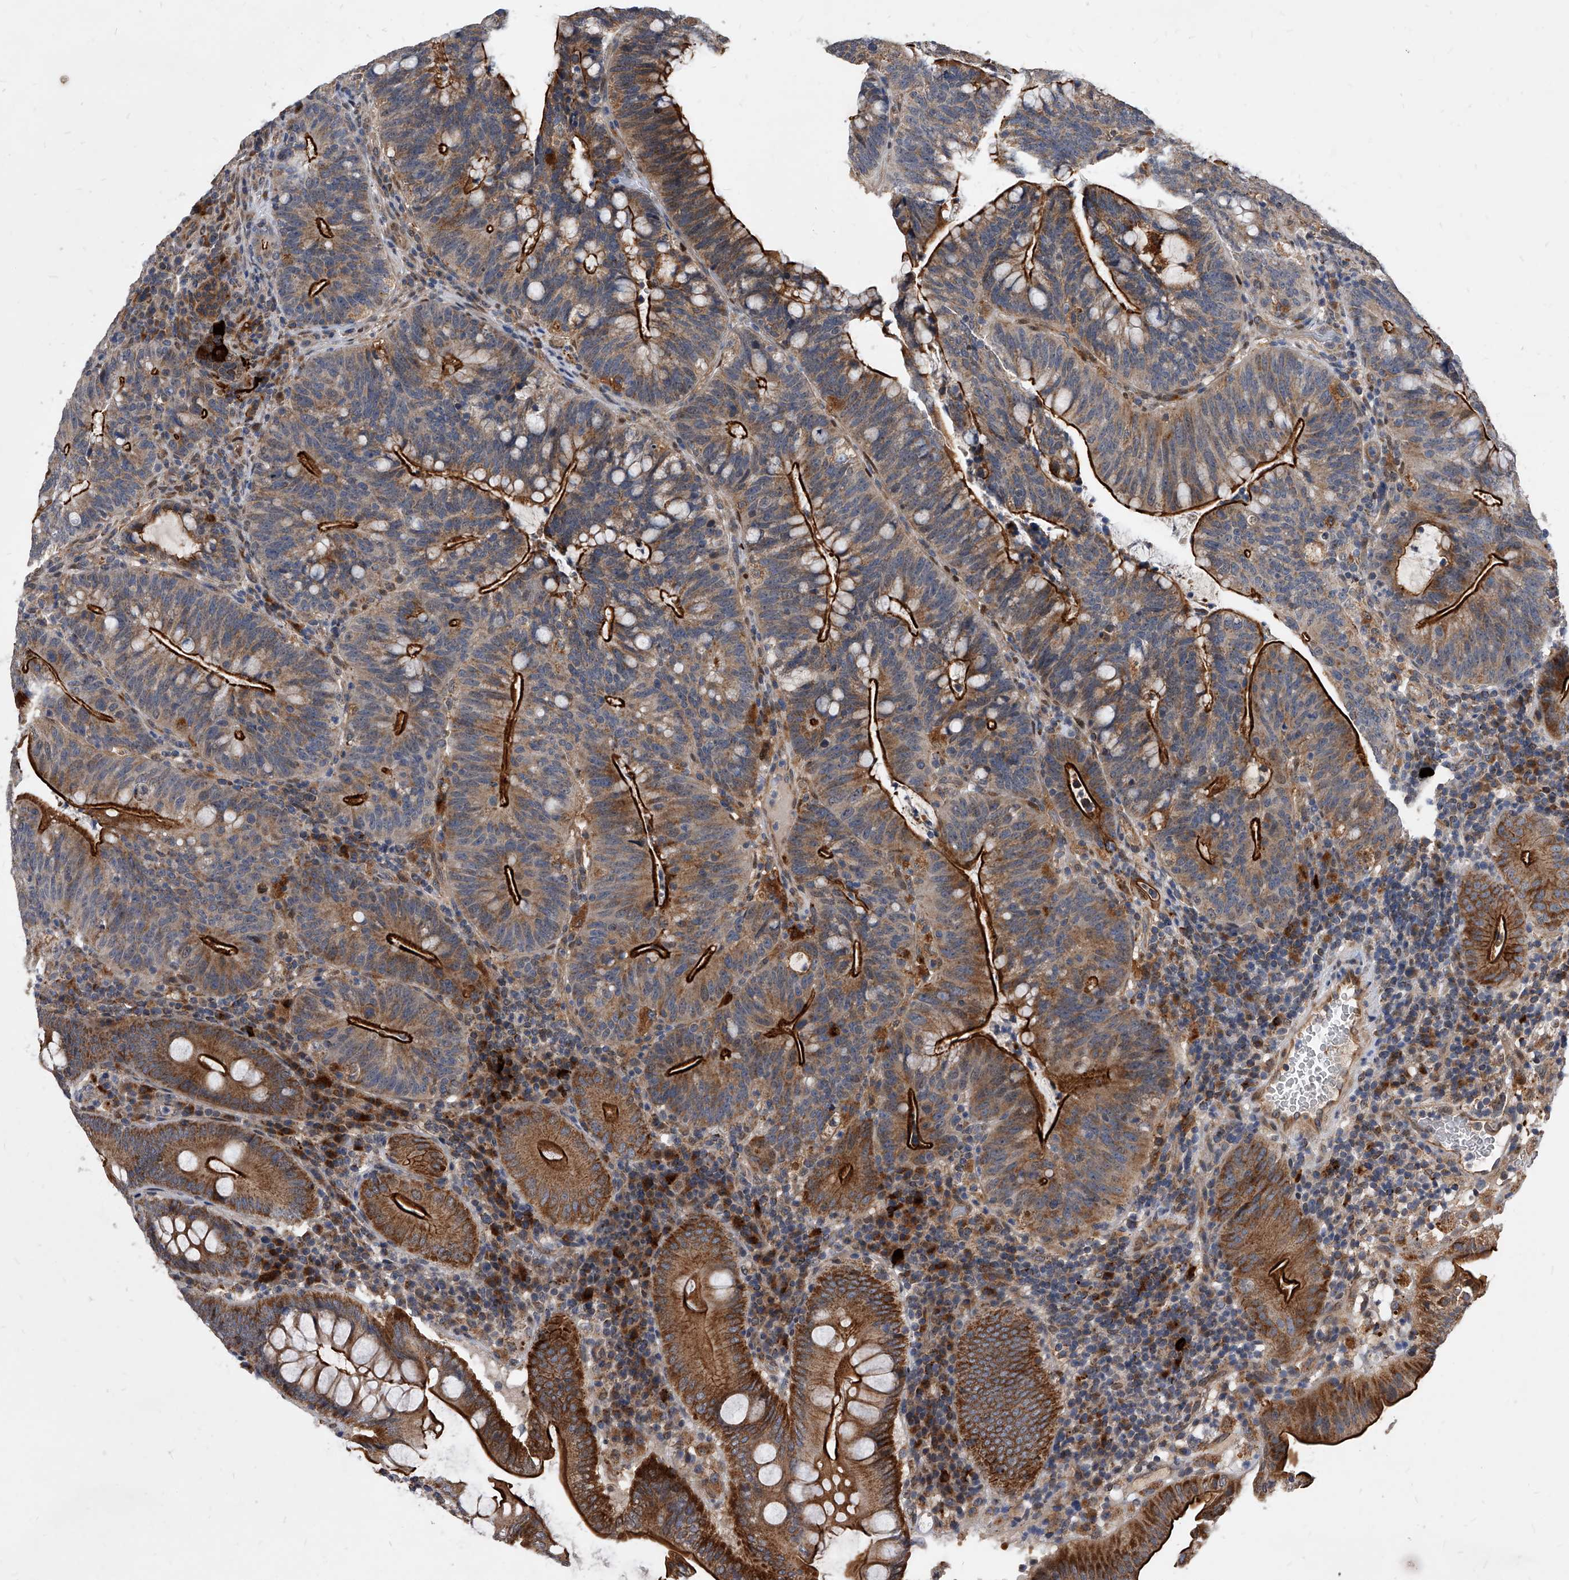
{"staining": {"intensity": "strong", "quantity": ">75%", "location": "cytoplasmic/membranous"}, "tissue": "colorectal cancer", "cell_type": "Tumor cells", "image_type": "cancer", "snomed": [{"axis": "morphology", "description": "Adenocarcinoma, NOS"}, {"axis": "topography", "description": "Colon"}], "caption": "This micrograph demonstrates IHC staining of colorectal cancer, with high strong cytoplasmic/membranous staining in approximately >75% of tumor cells.", "gene": "SOBP", "patient": {"sex": "female", "age": 66}}